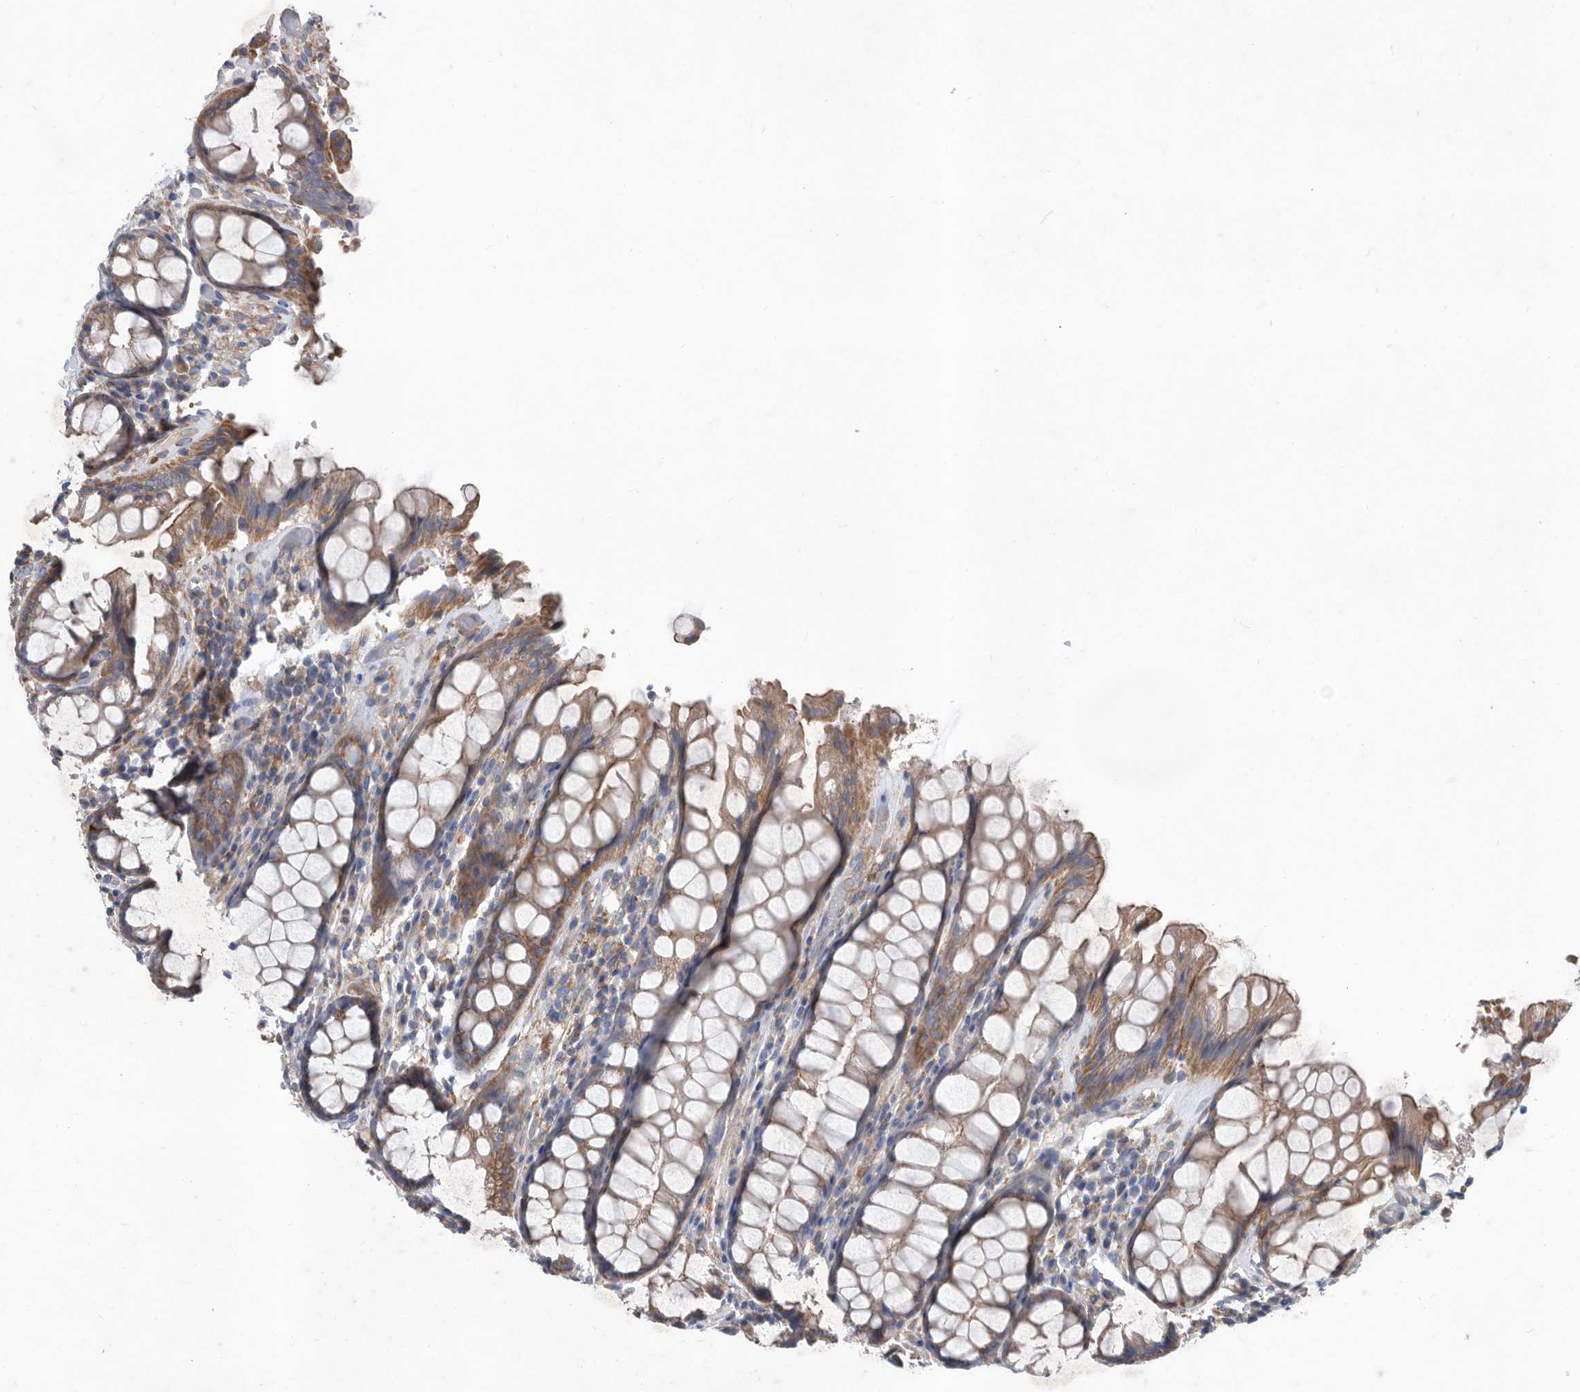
{"staining": {"intensity": "moderate", "quantity": ">75%", "location": "cytoplasmic/membranous"}, "tissue": "rectum", "cell_type": "Glandular cells", "image_type": "normal", "snomed": [{"axis": "morphology", "description": "Normal tissue, NOS"}, {"axis": "topography", "description": "Rectum"}], "caption": "Rectum stained with DAB IHC shows medium levels of moderate cytoplasmic/membranous staining in approximately >75% of glandular cells. Ihc stains the protein in brown and the nuclei are stained blue.", "gene": "ATP13A3", "patient": {"sex": "male", "age": 64}}